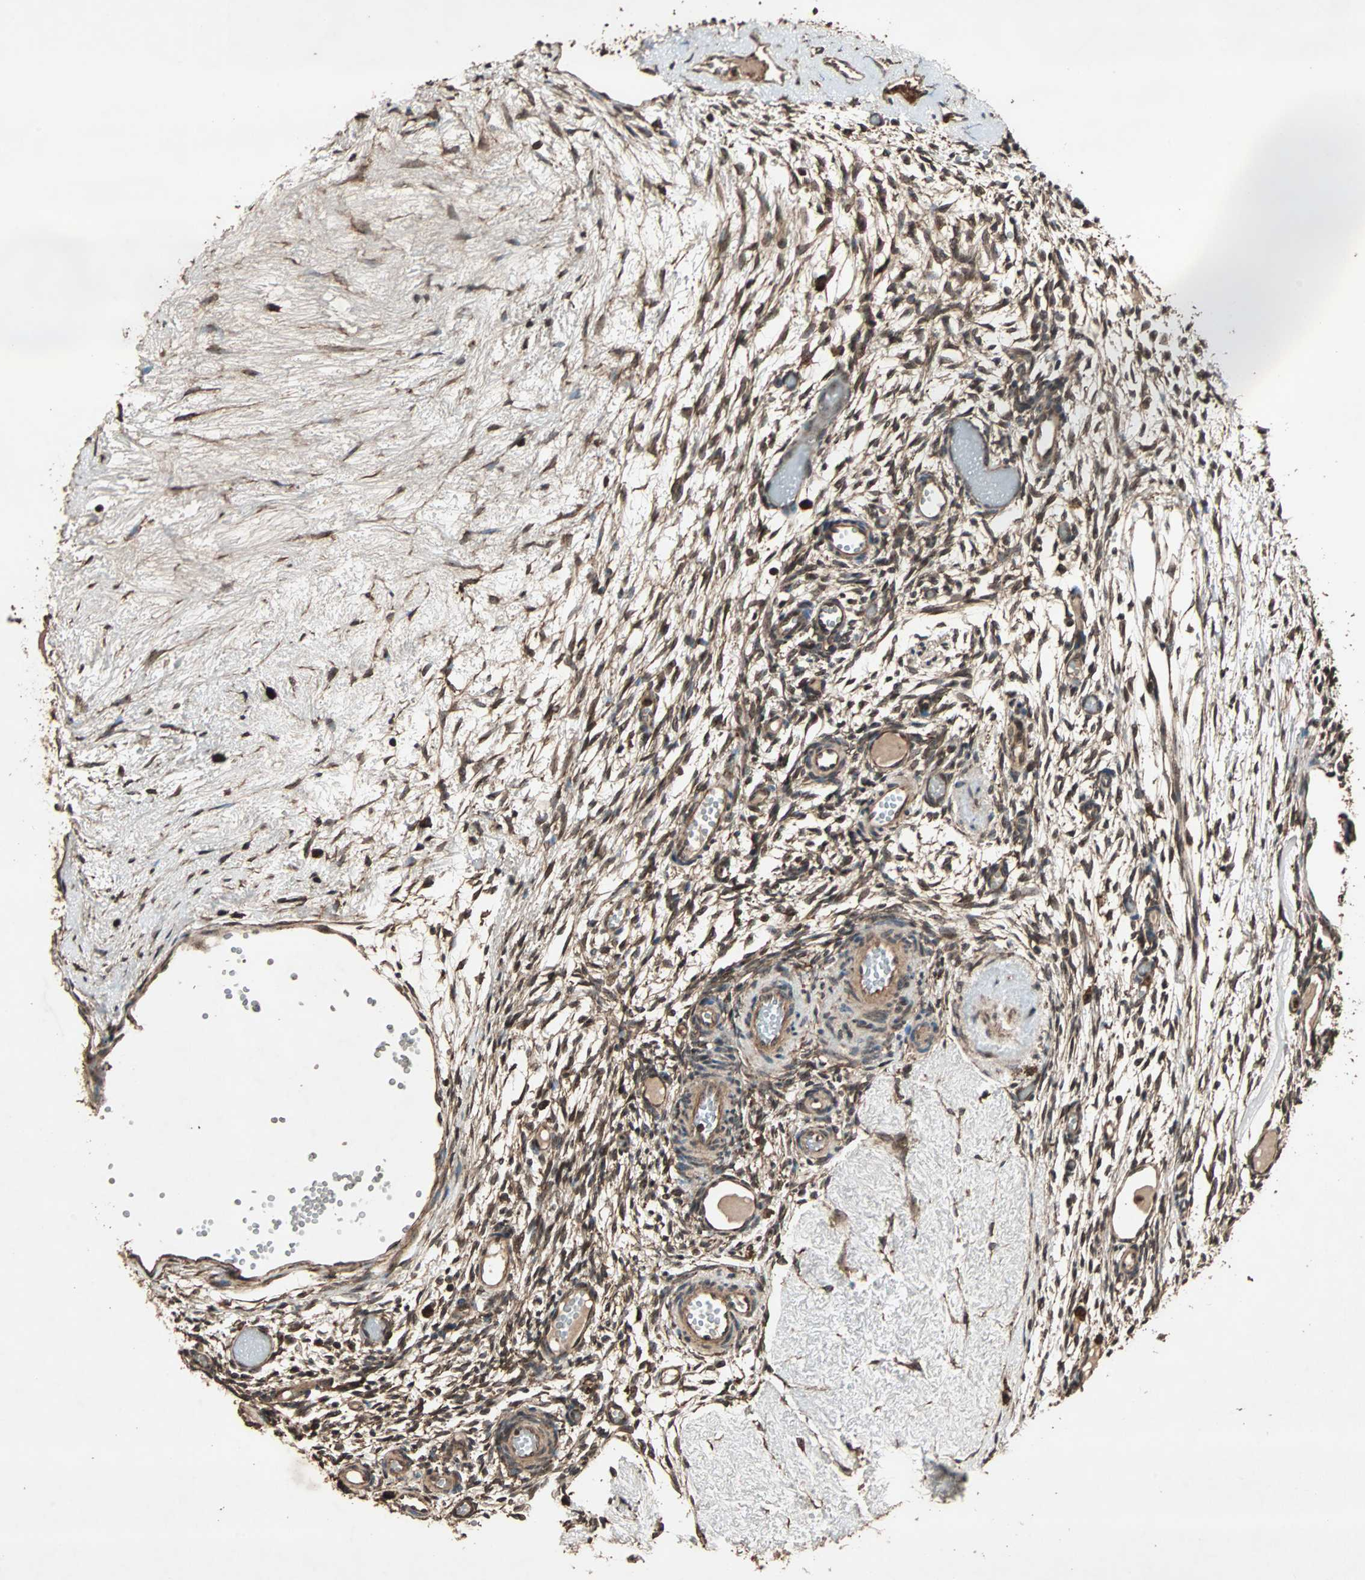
{"staining": {"intensity": "moderate", "quantity": ">75%", "location": "cytoplasmic/membranous"}, "tissue": "ovary", "cell_type": "Ovarian stroma cells", "image_type": "normal", "snomed": [{"axis": "morphology", "description": "Normal tissue, NOS"}, {"axis": "topography", "description": "Ovary"}], "caption": "DAB (3,3'-diaminobenzidine) immunohistochemical staining of unremarkable ovary demonstrates moderate cytoplasmic/membranous protein positivity in about >75% of ovarian stroma cells.", "gene": "LAMTOR5", "patient": {"sex": "female", "age": 35}}